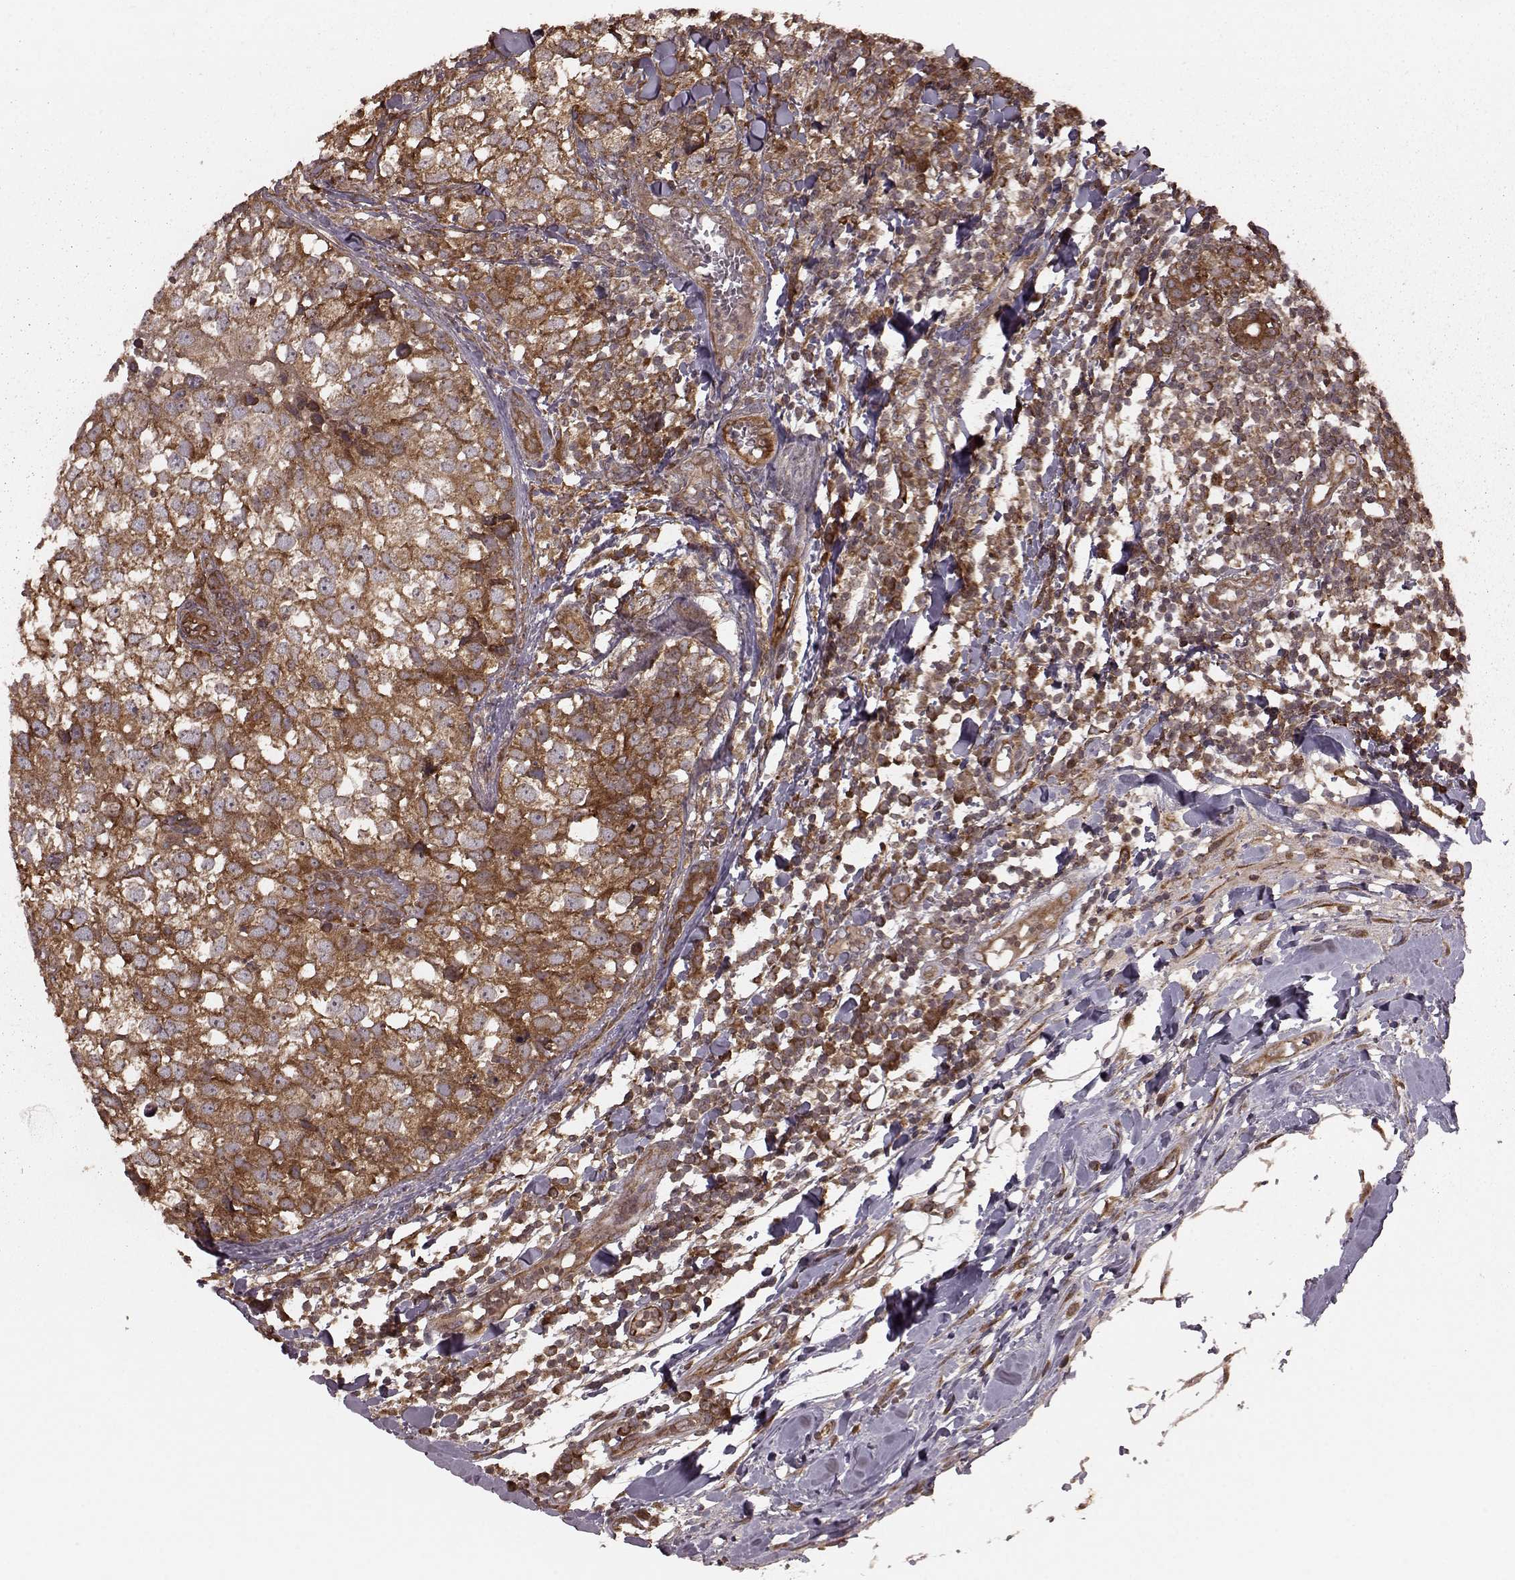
{"staining": {"intensity": "strong", "quantity": ">75%", "location": "cytoplasmic/membranous"}, "tissue": "breast cancer", "cell_type": "Tumor cells", "image_type": "cancer", "snomed": [{"axis": "morphology", "description": "Duct carcinoma"}, {"axis": "topography", "description": "Breast"}], "caption": "Tumor cells demonstrate high levels of strong cytoplasmic/membranous staining in about >75% of cells in breast cancer (invasive ductal carcinoma).", "gene": "AGPAT1", "patient": {"sex": "female", "age": 30}}